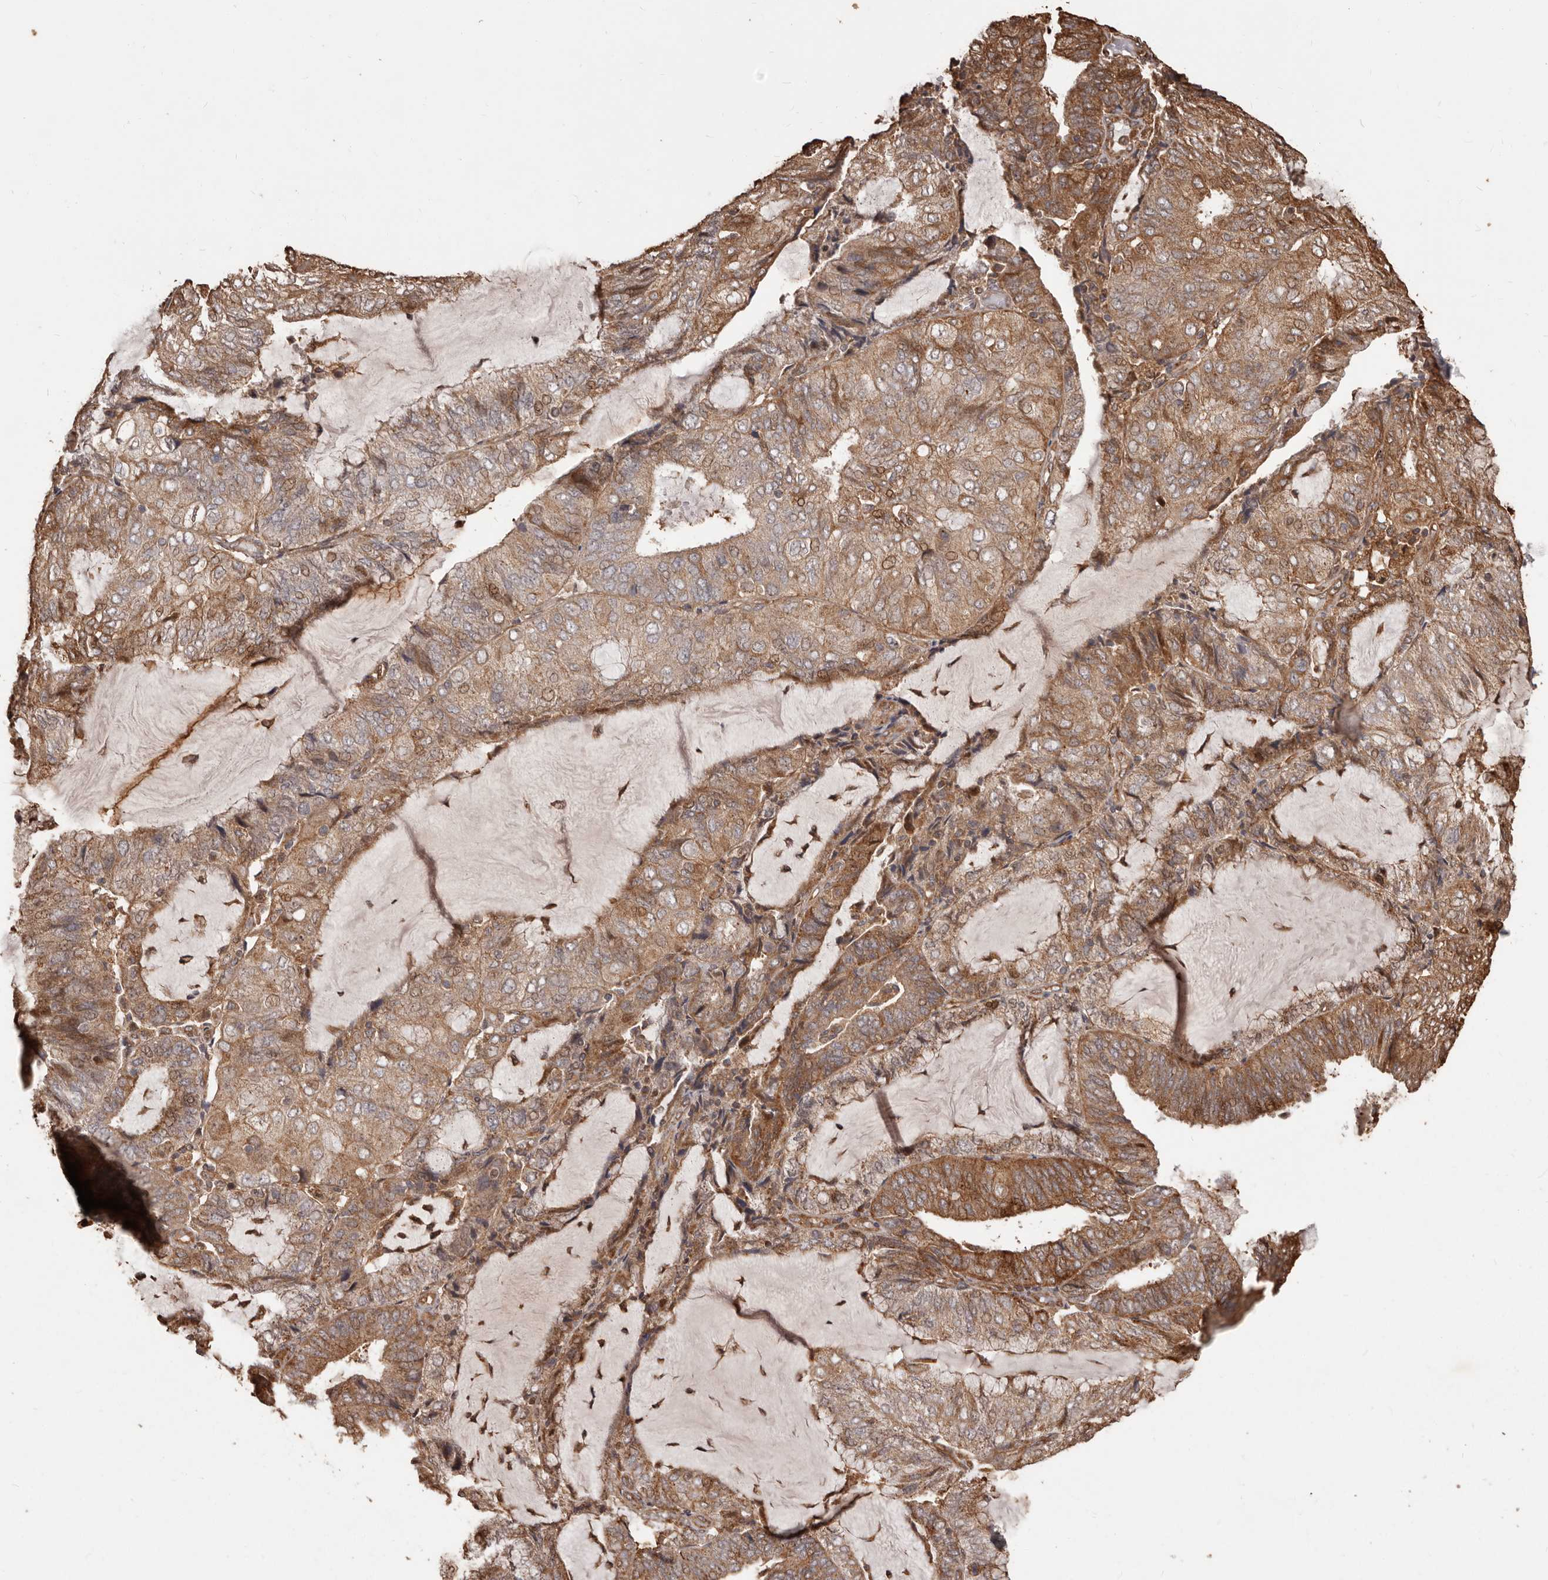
{"staining": {"intensity": "moderate", "quantity": ">75%", "location": "cytoplasmic/membranous"}, "tissue": "endometrial cancer", "cell_type": "Tumor cells", "image_type": "cancer", "snomed": [{"axis": "morphology", "description": "Adenocarcinoma, NOS"}, {"axis": "topography", "description": "Endometrium"}], "caption": "Moderate cytoplasmic/membranous positivity for a protein is present in approximately >75% of tumor cells of endometrial cancer using immunohistochemistry (IHC).", "gene": "MTO1", "patient": {"sex": "female", "age": 81}}